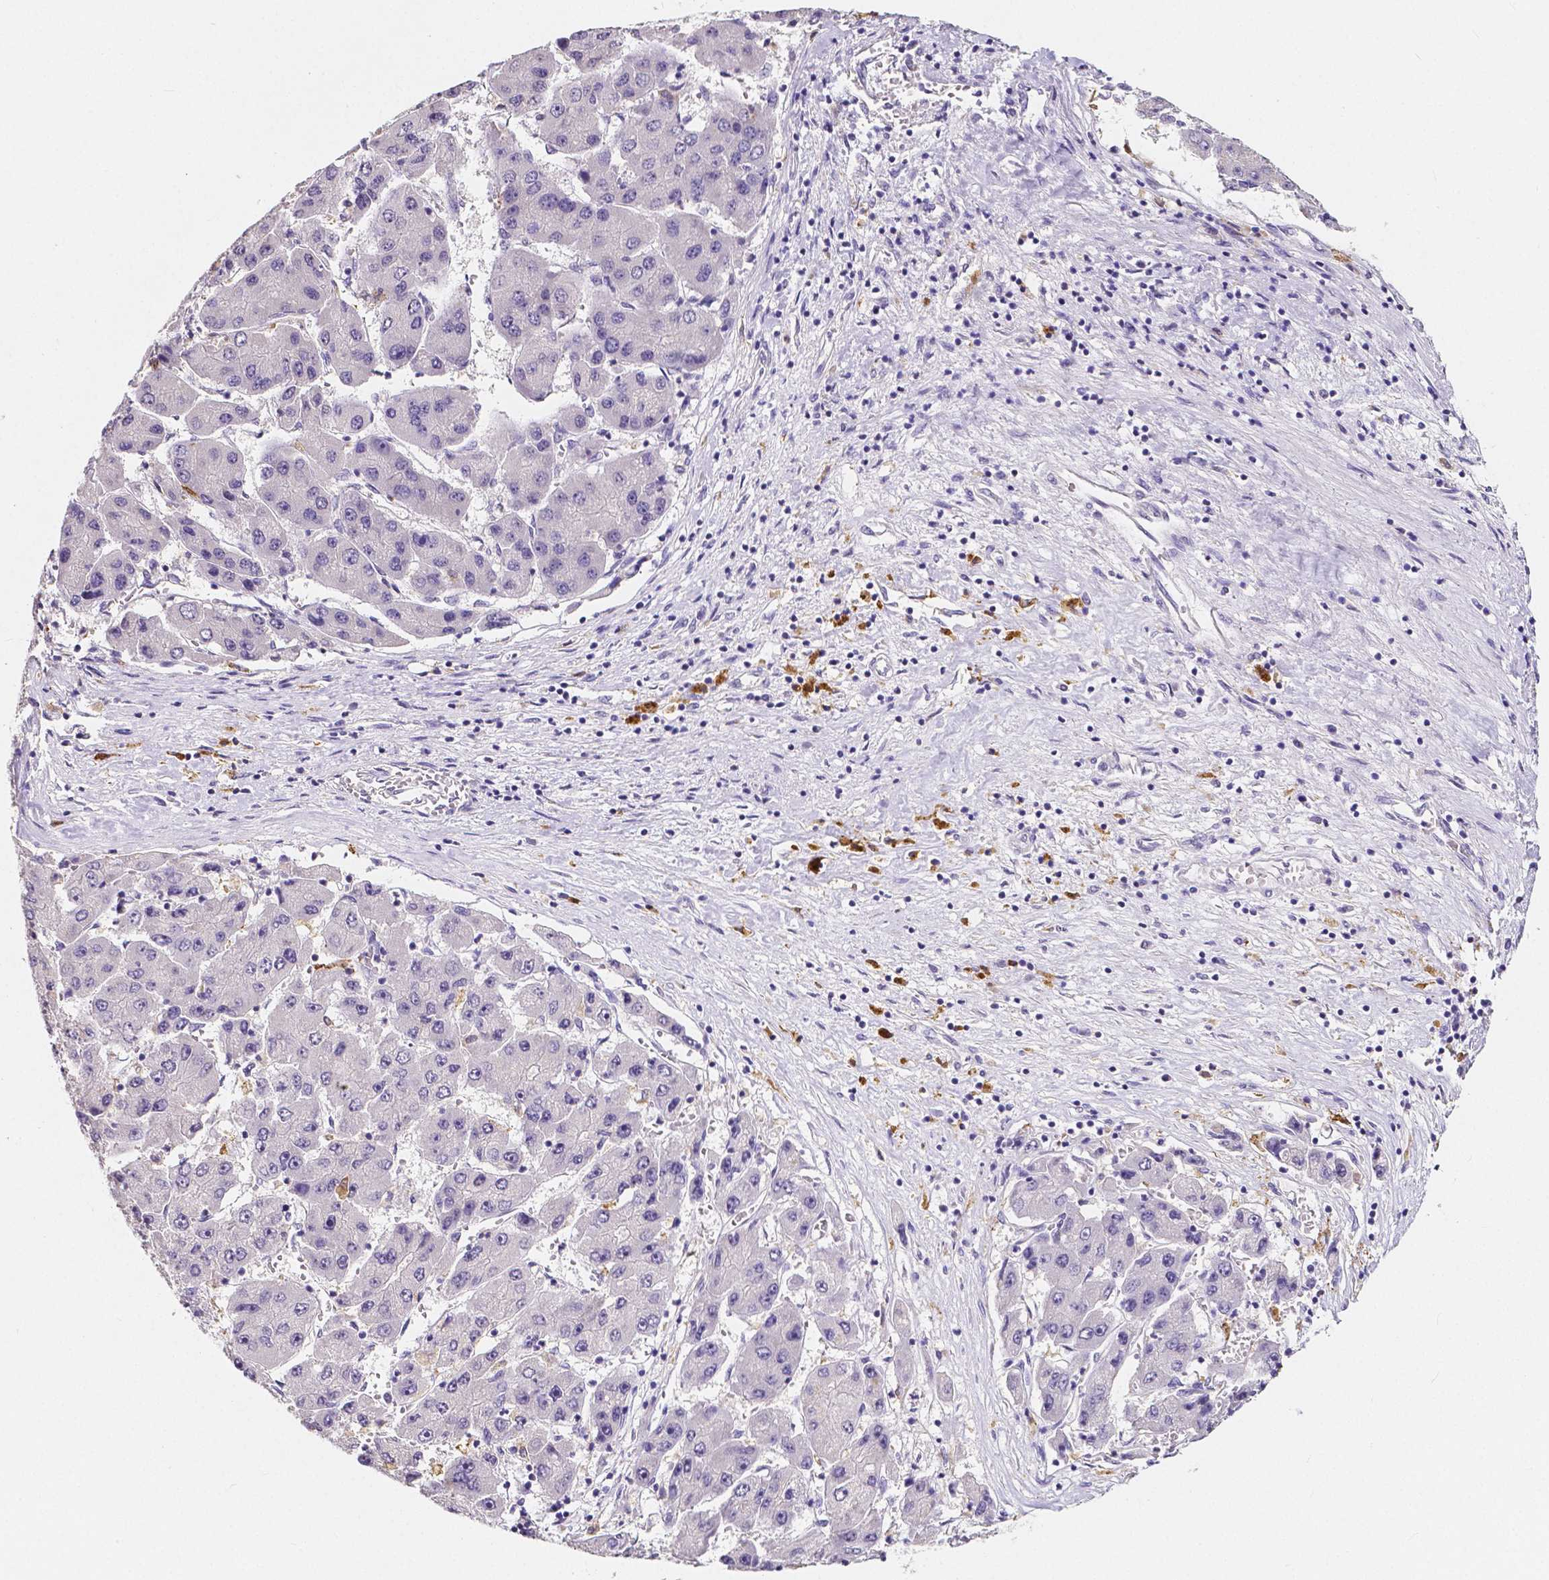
{"staining": {"intensity": "negative", "quantity": "none", "location": "none"}, "tissue": "liver cancer", "cell_type": "Tumor cells", "image_type": "cancer", "snomed": [{"axis": "morphology", "description": "Carcinoma, Hepatocellular, NOS"}, {"axis": "topography", "description": "Liver"}], "caption": "The immunohistochemistry image has no significant positivity in tumor cells of liver hepatocellular carcinoma tissue.", "gene": "ACP5", "patient": {"sex": "female", "age": 61}}